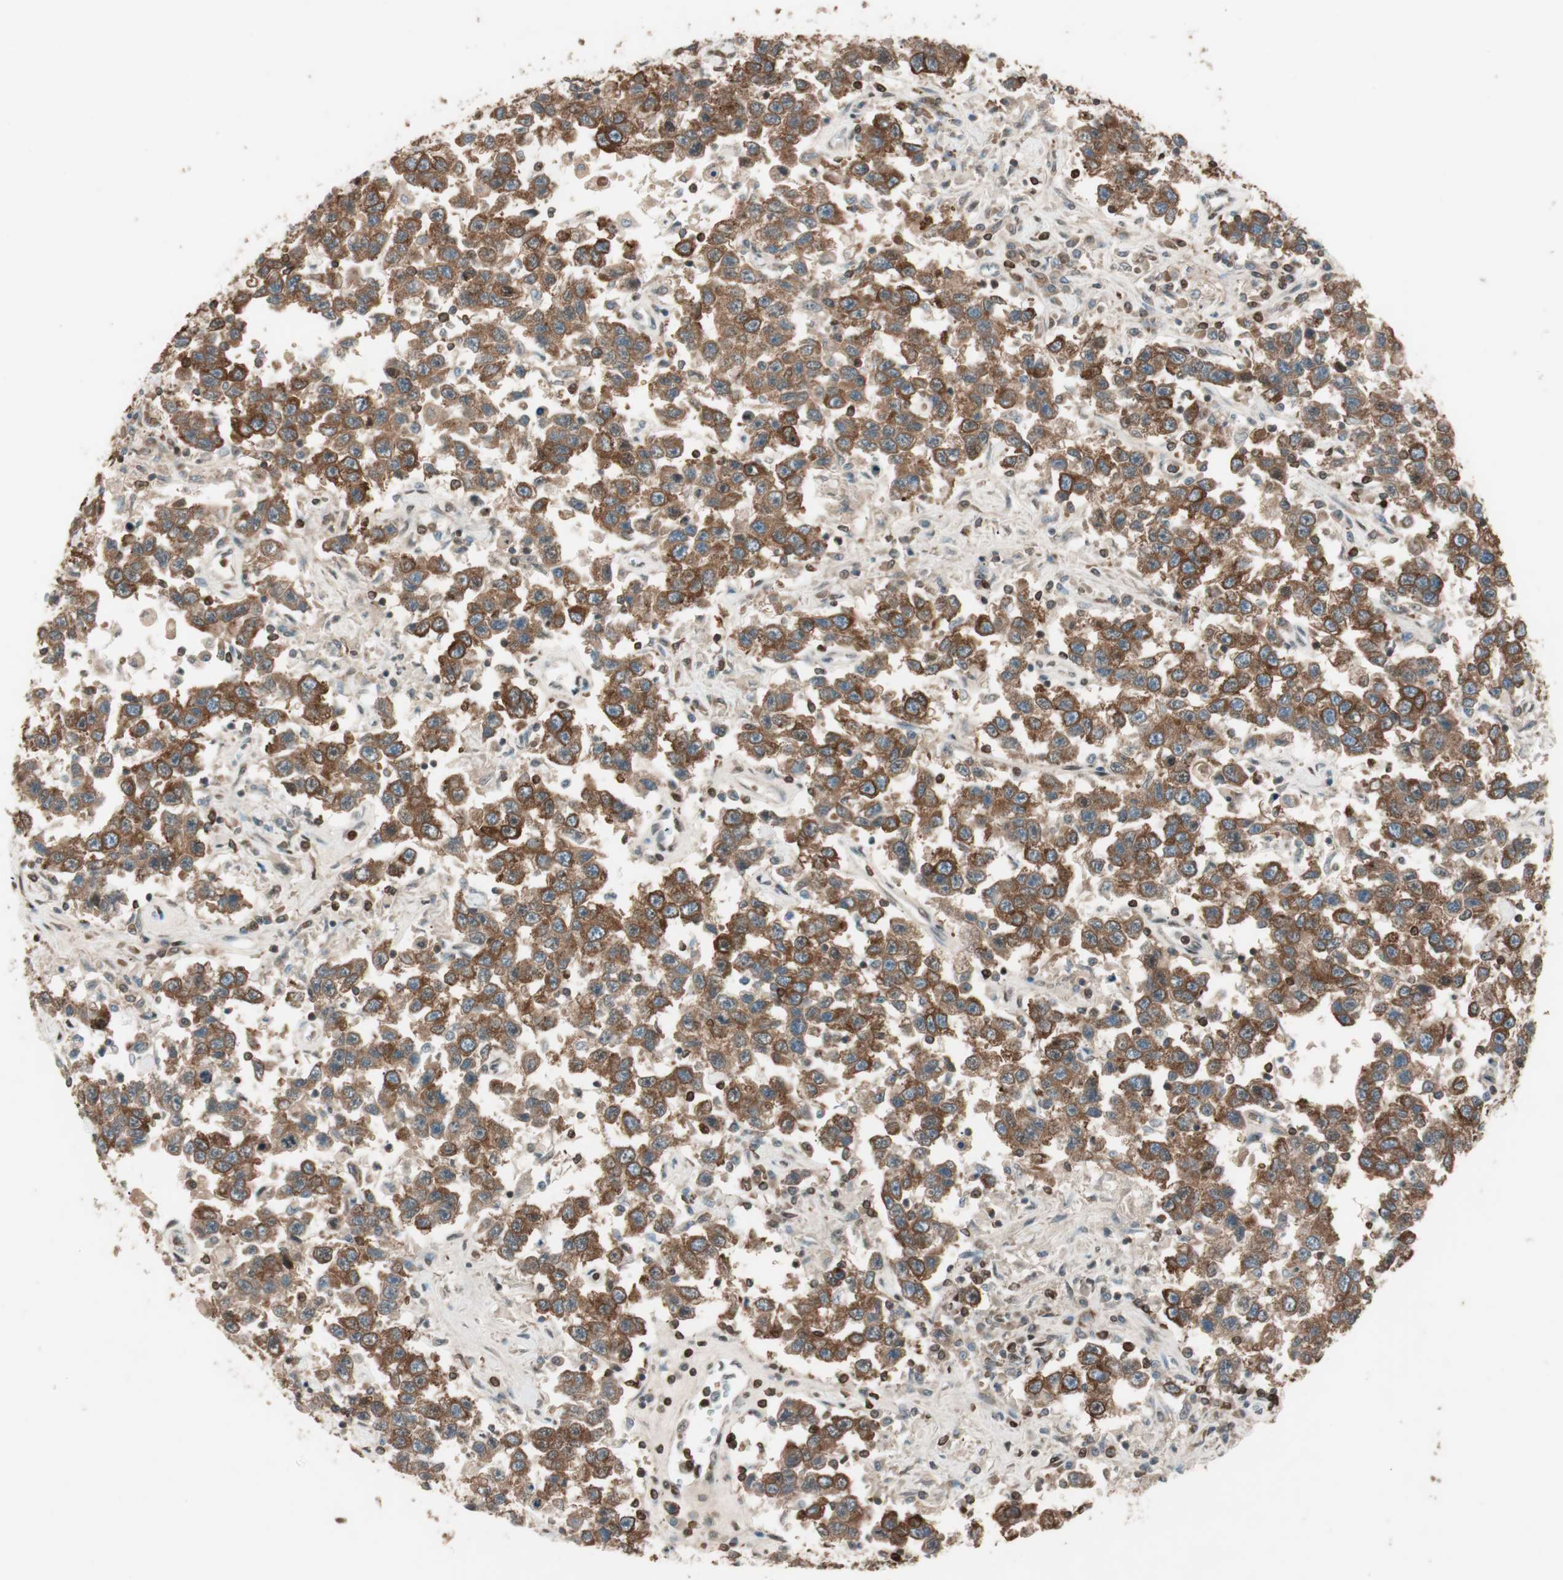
{"staining": {"intensity": "strong", "quantity": ">75%", "location": "cytoplasmic/membranous"}, "tissue": "testis cancer", "cell_type": "Tumor cells", "image_type": "cancer", "snomed": [{"axis": "morphology", "description": "Seminoma, NOS"}, {"axis": "topography", "description": "Testis"}], "caption": "High-power microscopy captured an immunohistochemistry image of seminoma (testis), revealing strong cytoplasmic/membranous staining in approximately >75% of tumor cells.", "gene": "BIN1", "patient": {"sex": "male", "age": 41}}